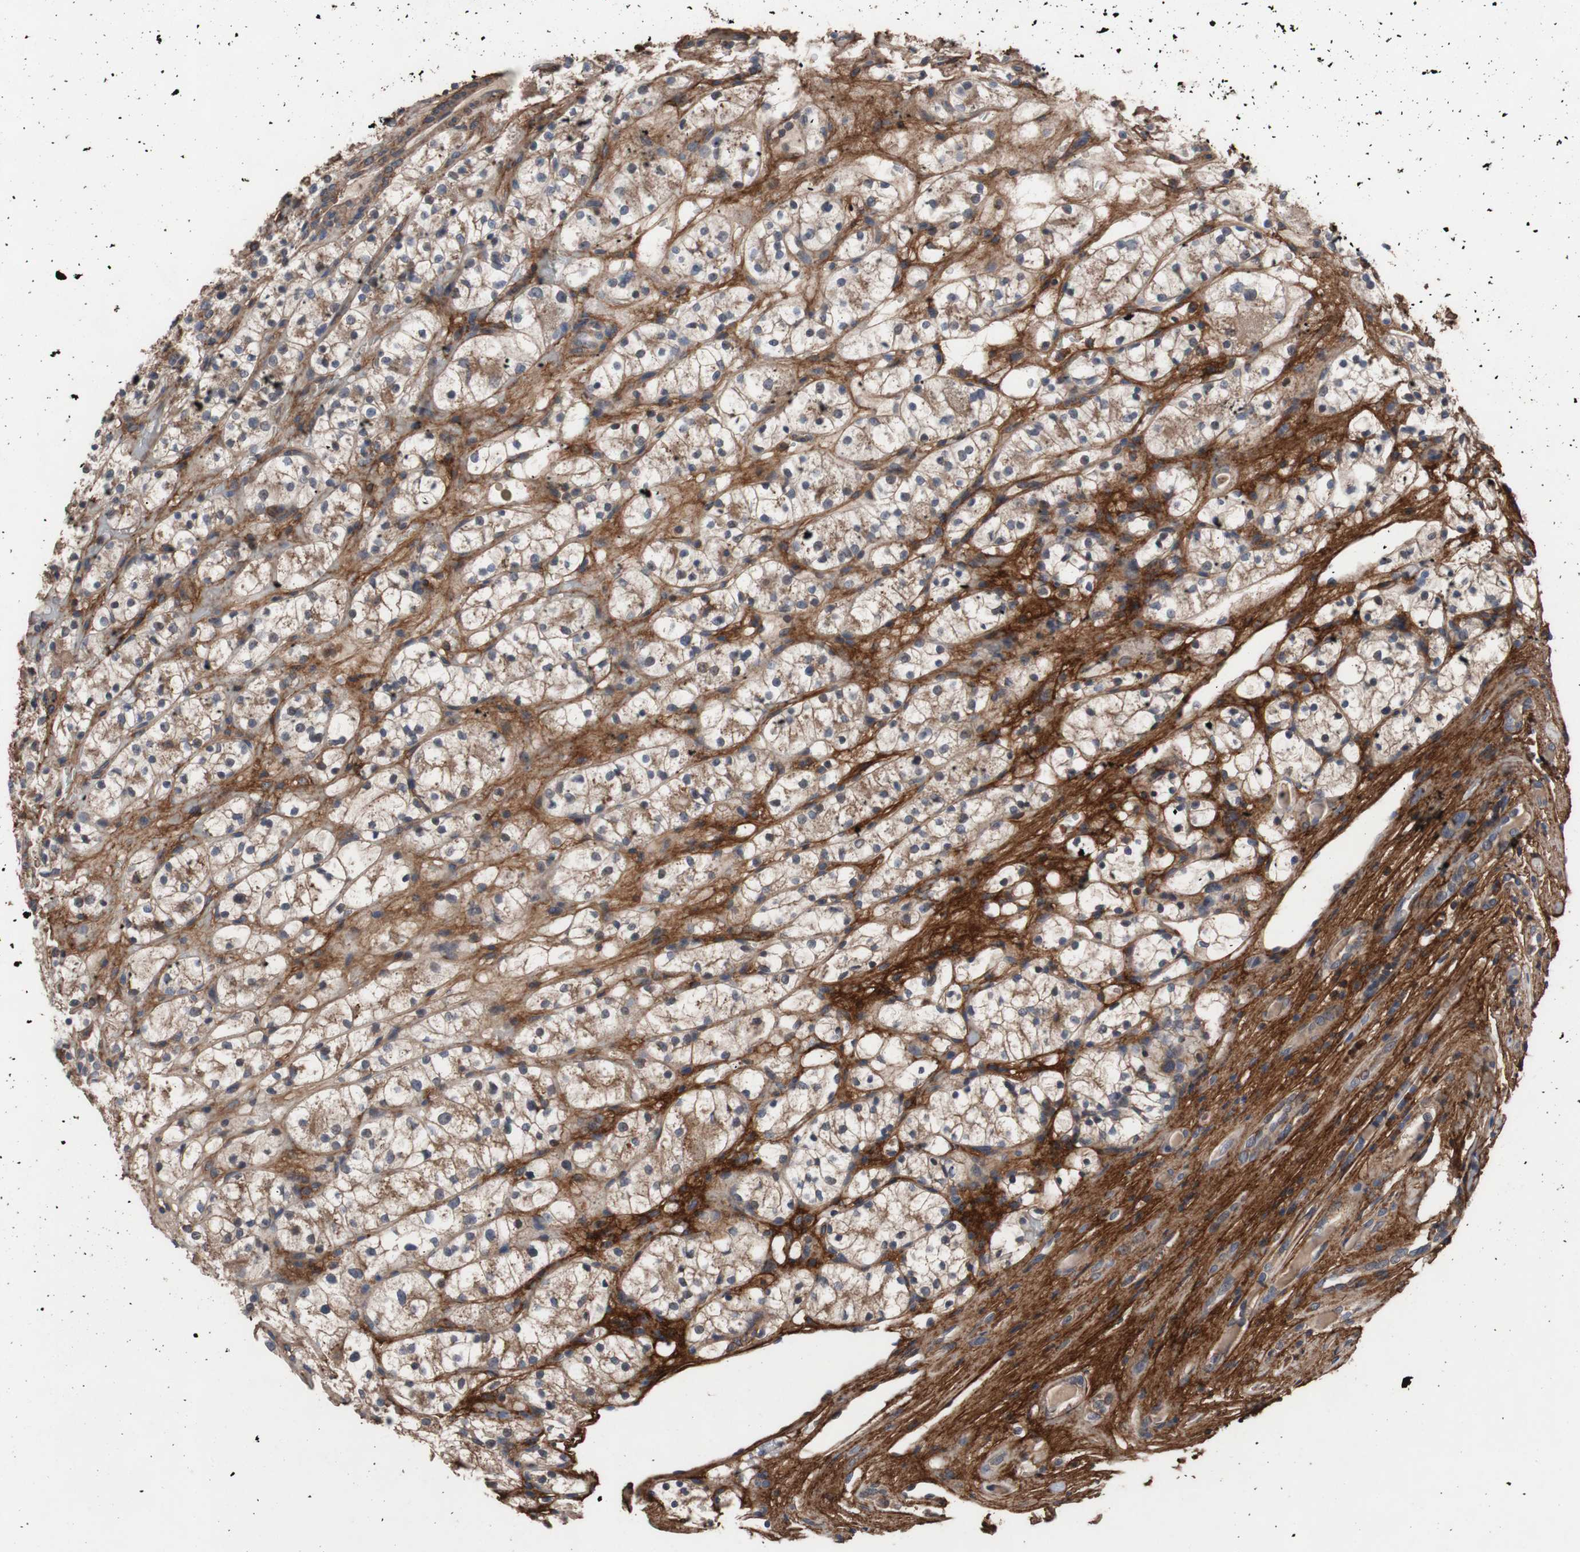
{"staining": {"intensity": "moderate", "quantity": "25%-75%", "location": "cytoplasmic/membranous"}, "tissue": "renal cancer", "cell_type": "Tumor cells", "image_type": "cancer", "snomed": [{"axis": "morphology", "description": "Adenocarcinoma, NOS"}, {"axis": "topography", "description": "Kidney"}], "caption": "Immunohistochemical staining of renal adenocarcinoma exhibits medium levels of moderate cytoplasmic/membranous expression in approximately 25%-75% of tumor cells.", "gene": "COL6A2", "patient": {"sex": "female", "age": 60}}